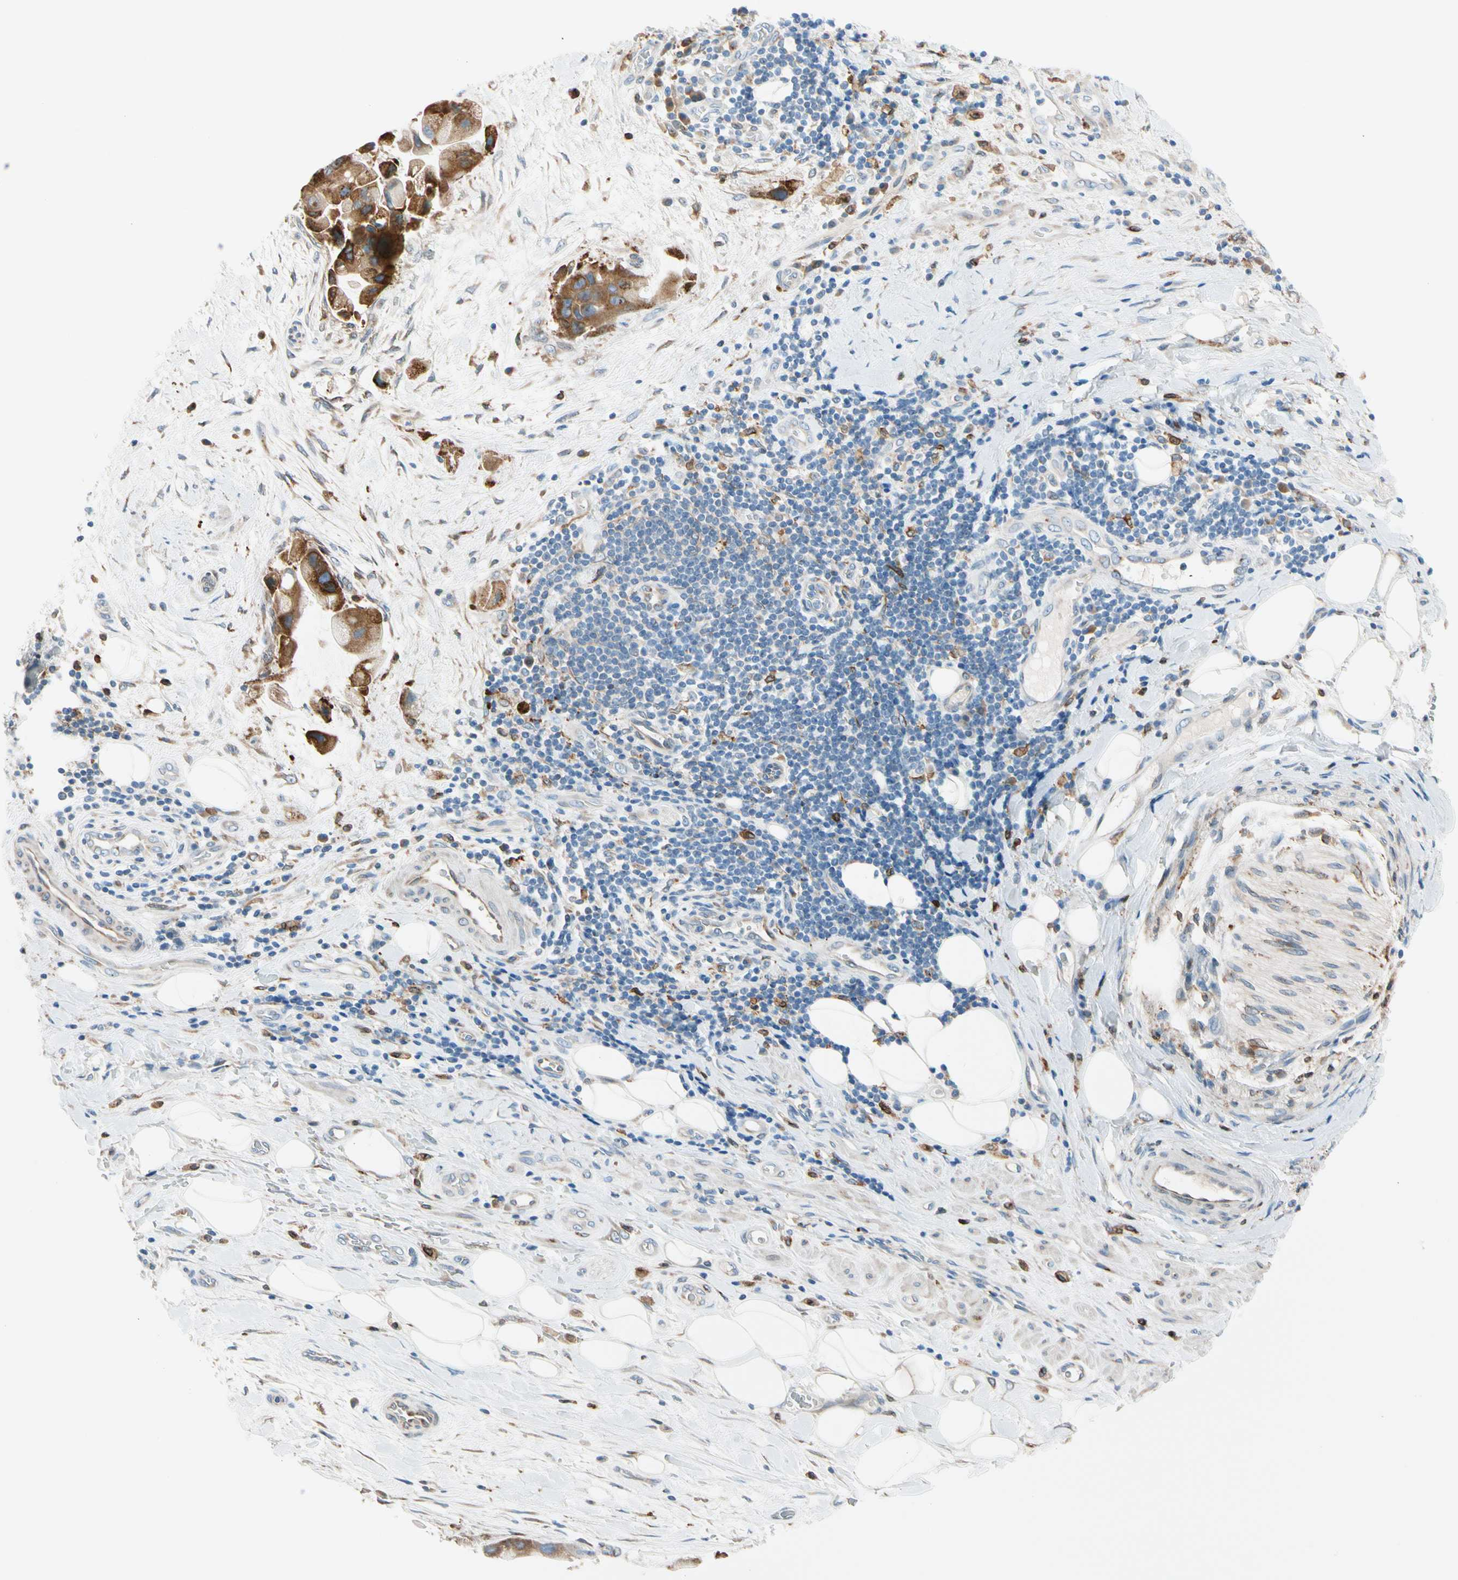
{"staining": {"intensity": "strong", "quantity": ">75%", "location": "cytoplasmic/membranous"}, "tissue": "liver cancer", "cell_type": "Tumor cells", "image_type": "cancer", "snomed": [{"axis": "morphology", "description": "Normal tissue, NOS"}, {"axis": "morphology", "description": "Cholangiocarcinoma"}, {"axis": "topography", "description": "Liver"}, {"axis": "topography", "description": "Peripheral nerve tissue"}], "caption": "Immunohistochemical staining of human liver cancer (cholangiocarcinoma) reveals high levels of strong cytoplasmic/membranous protein positivity in approximately >75% of tumor cells. The staining was performed using DAB to visualize the protein expression in brown, while the nuclei were stained in blue with hematoxylin (Magnification: 20x).", "gene": "NUCB1", "patient": {"sex": "male", "age": 50}}